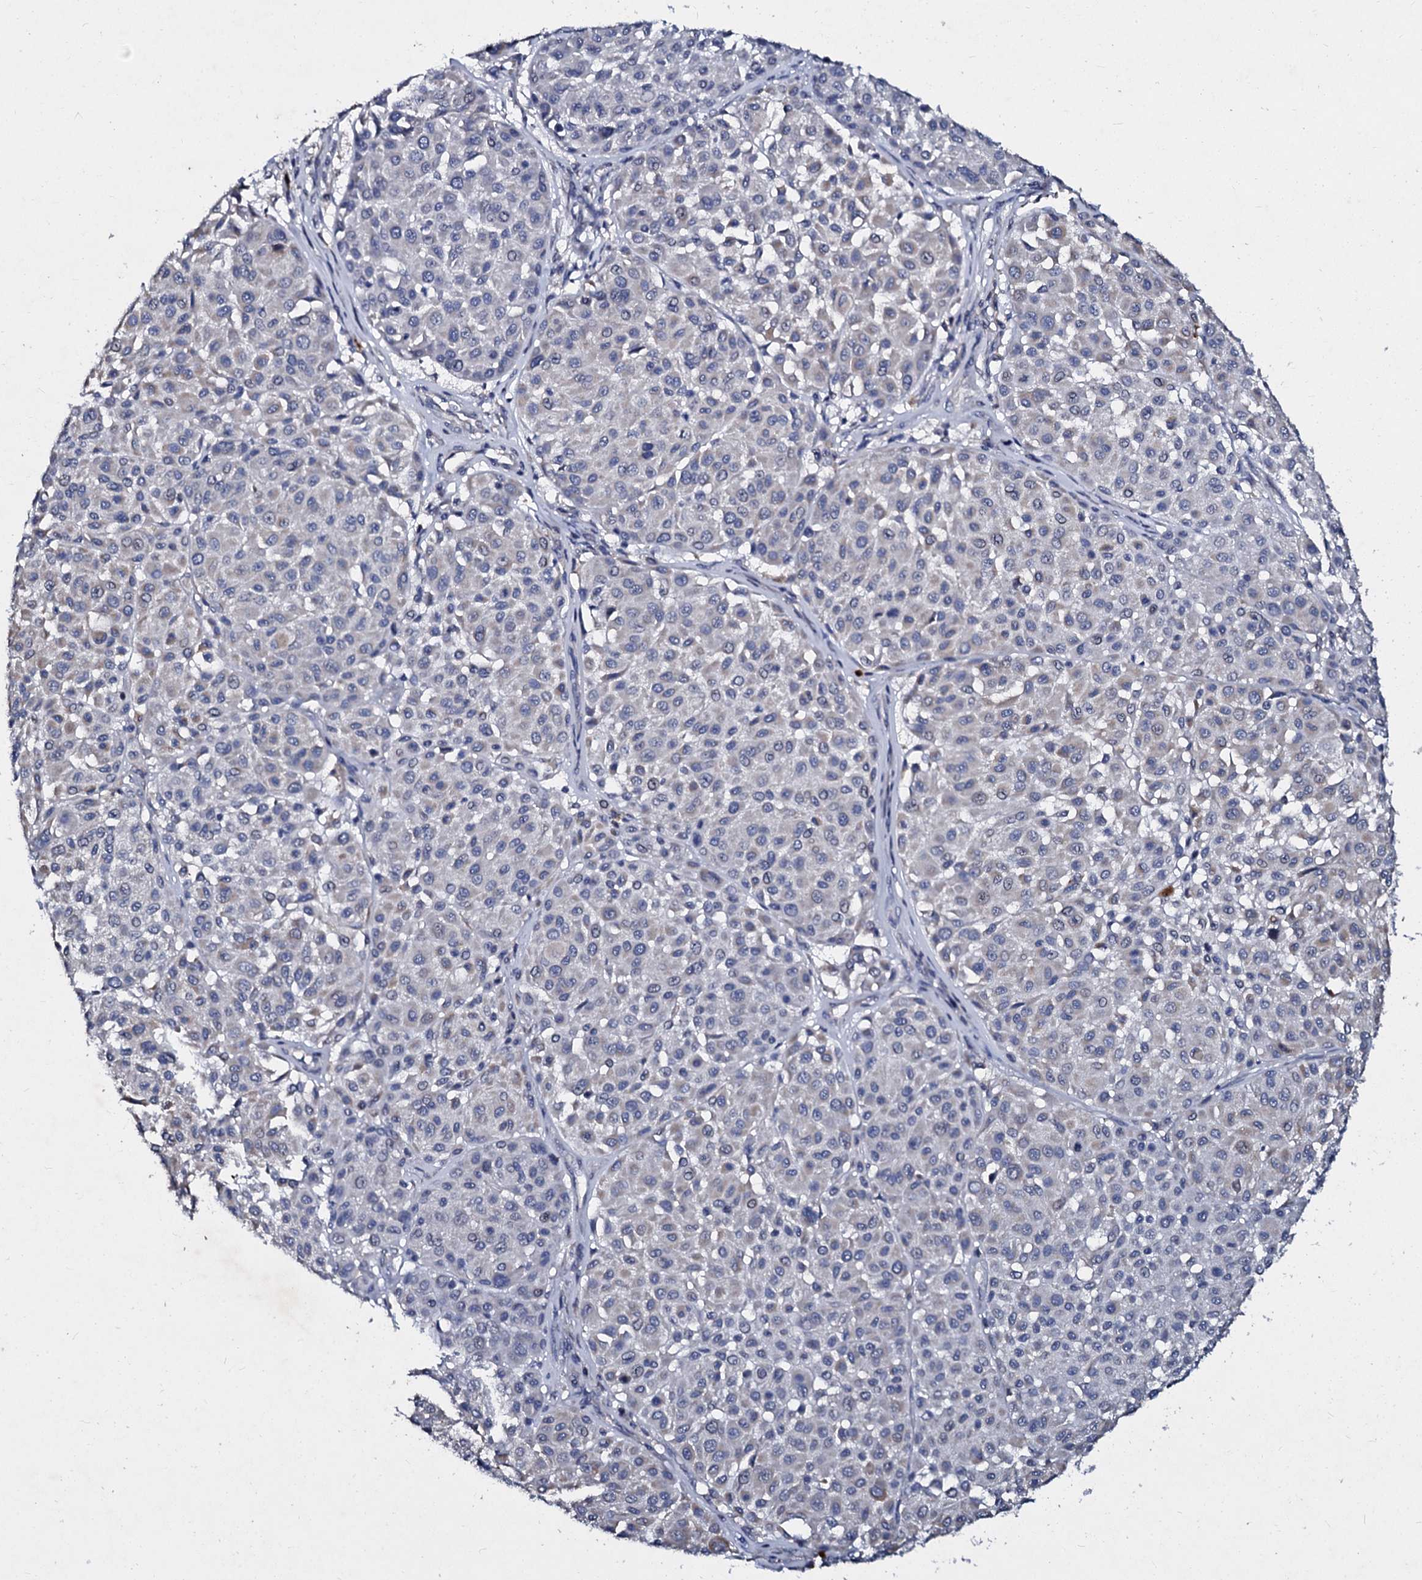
{"staining": {"intensity": "negative", "quantity": "none", "location": "none"}, "tissue": "melanoma", "cell_type": "Tumor cells", "image_type": "cancer", "snomed": [{"axis": "morphology", "description": "Malignant melanoma, Metastatic site"}, {"axis": "topography", "description": "Soft tissue"}], "caption": "Malignant melanoma (metastatic site) was stained to show a protein in brown. There is no significant staining in tumor cells.", "gene": "SLC37A4", "patient": {"sex": "male", "age": 41}}